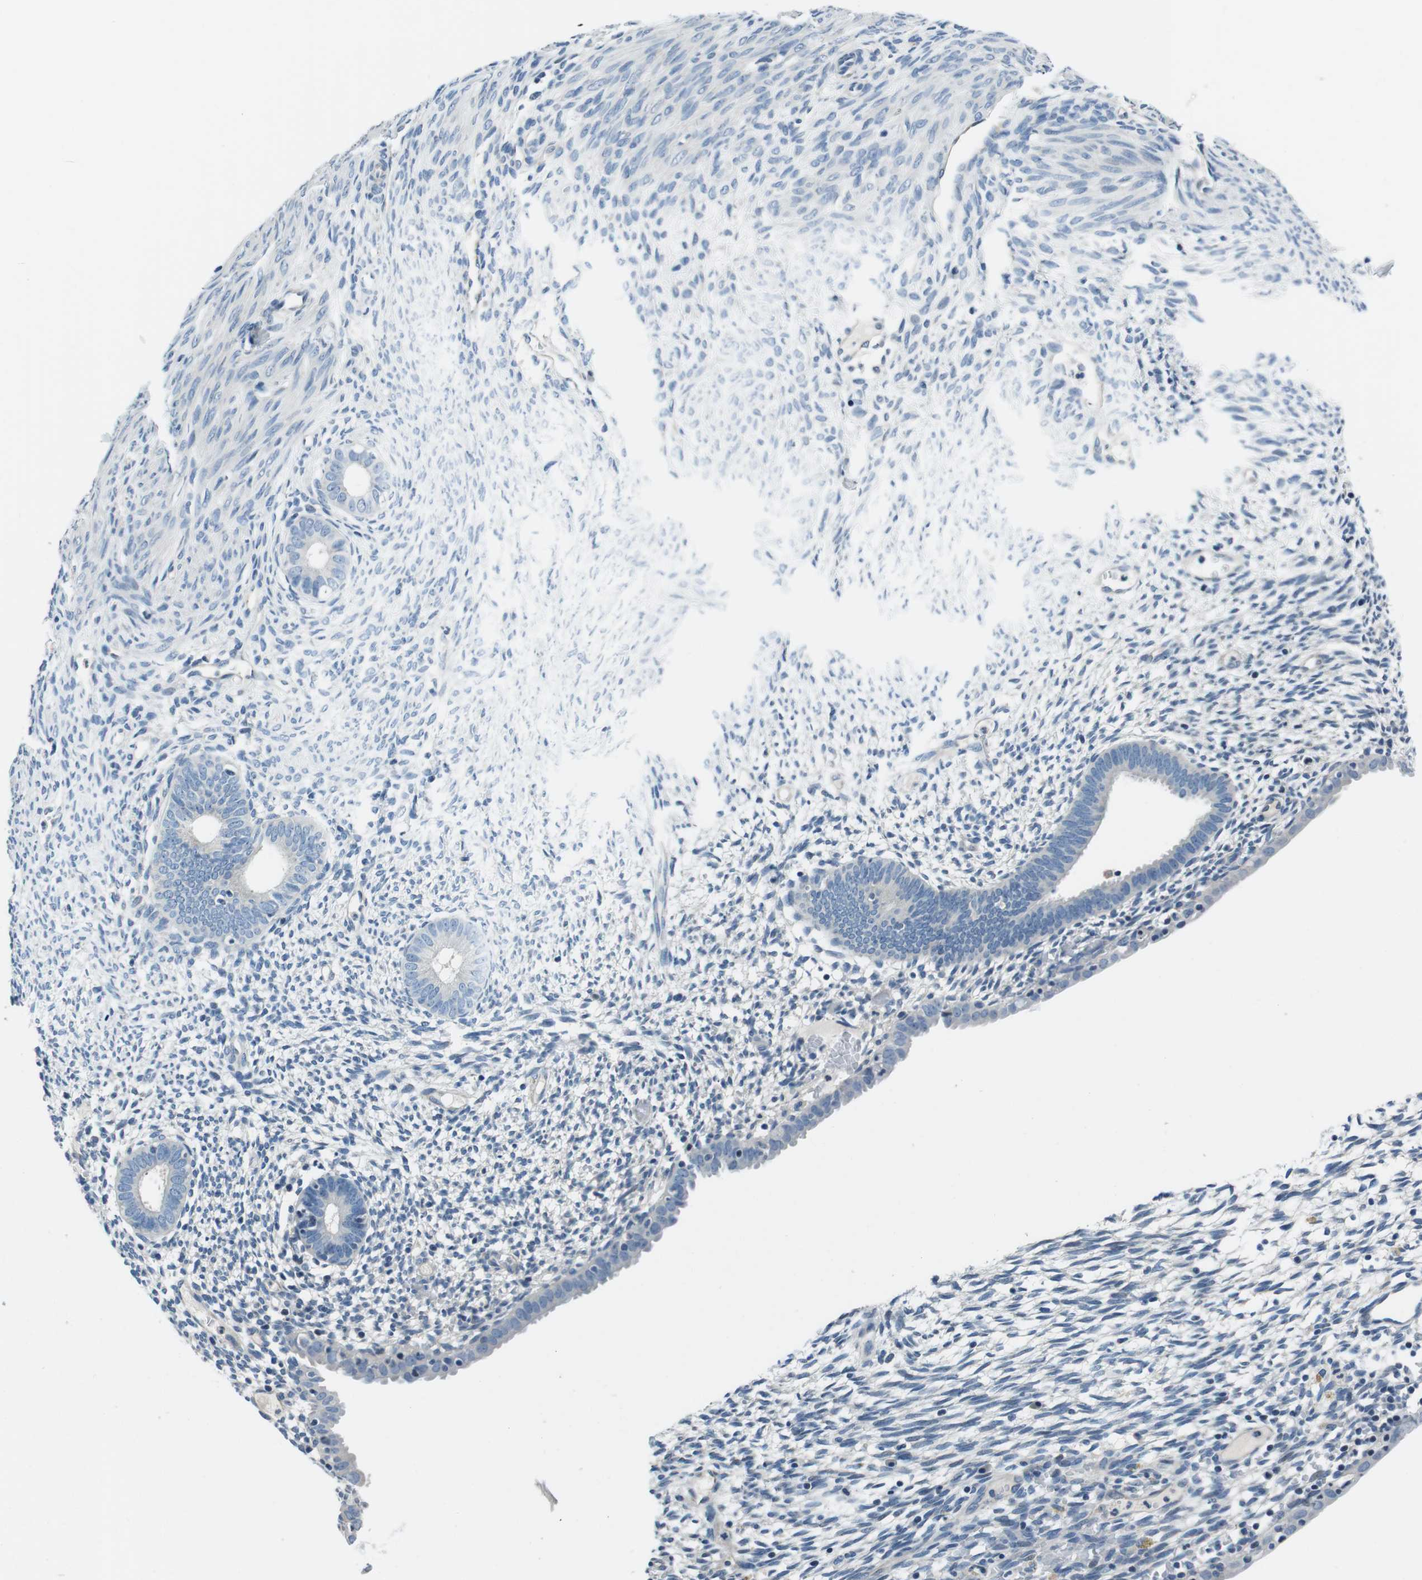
{"staining": {"intensity": "negative", "quantity": "none", "location": "none"}, "tissue": "endometrium", "cell_type": "Cells in endometrial stroma", "image_type": "normal", "snomed": [{"axis": "morphology", "description": "Normal tissue, NOS"}, {"axis": "morphology", "description": "Atrophy, NOS"}, {"axis": "topography", "description": "Uterus"}, {"axis": "topography", "description": "Endometrium"}], "caption": "DAB immunohistochemical staining of benign endometrium reveals no significant expression in cells in endometrial stroma. Brightfield microscopy of IHC stained with DAB (3,3'-diaminobenzidine) (brown) and hematoxylin (blue), captured at high magnification.", "gene": "KCNJ5", "patient": {"sex": "female", "age": 68}}